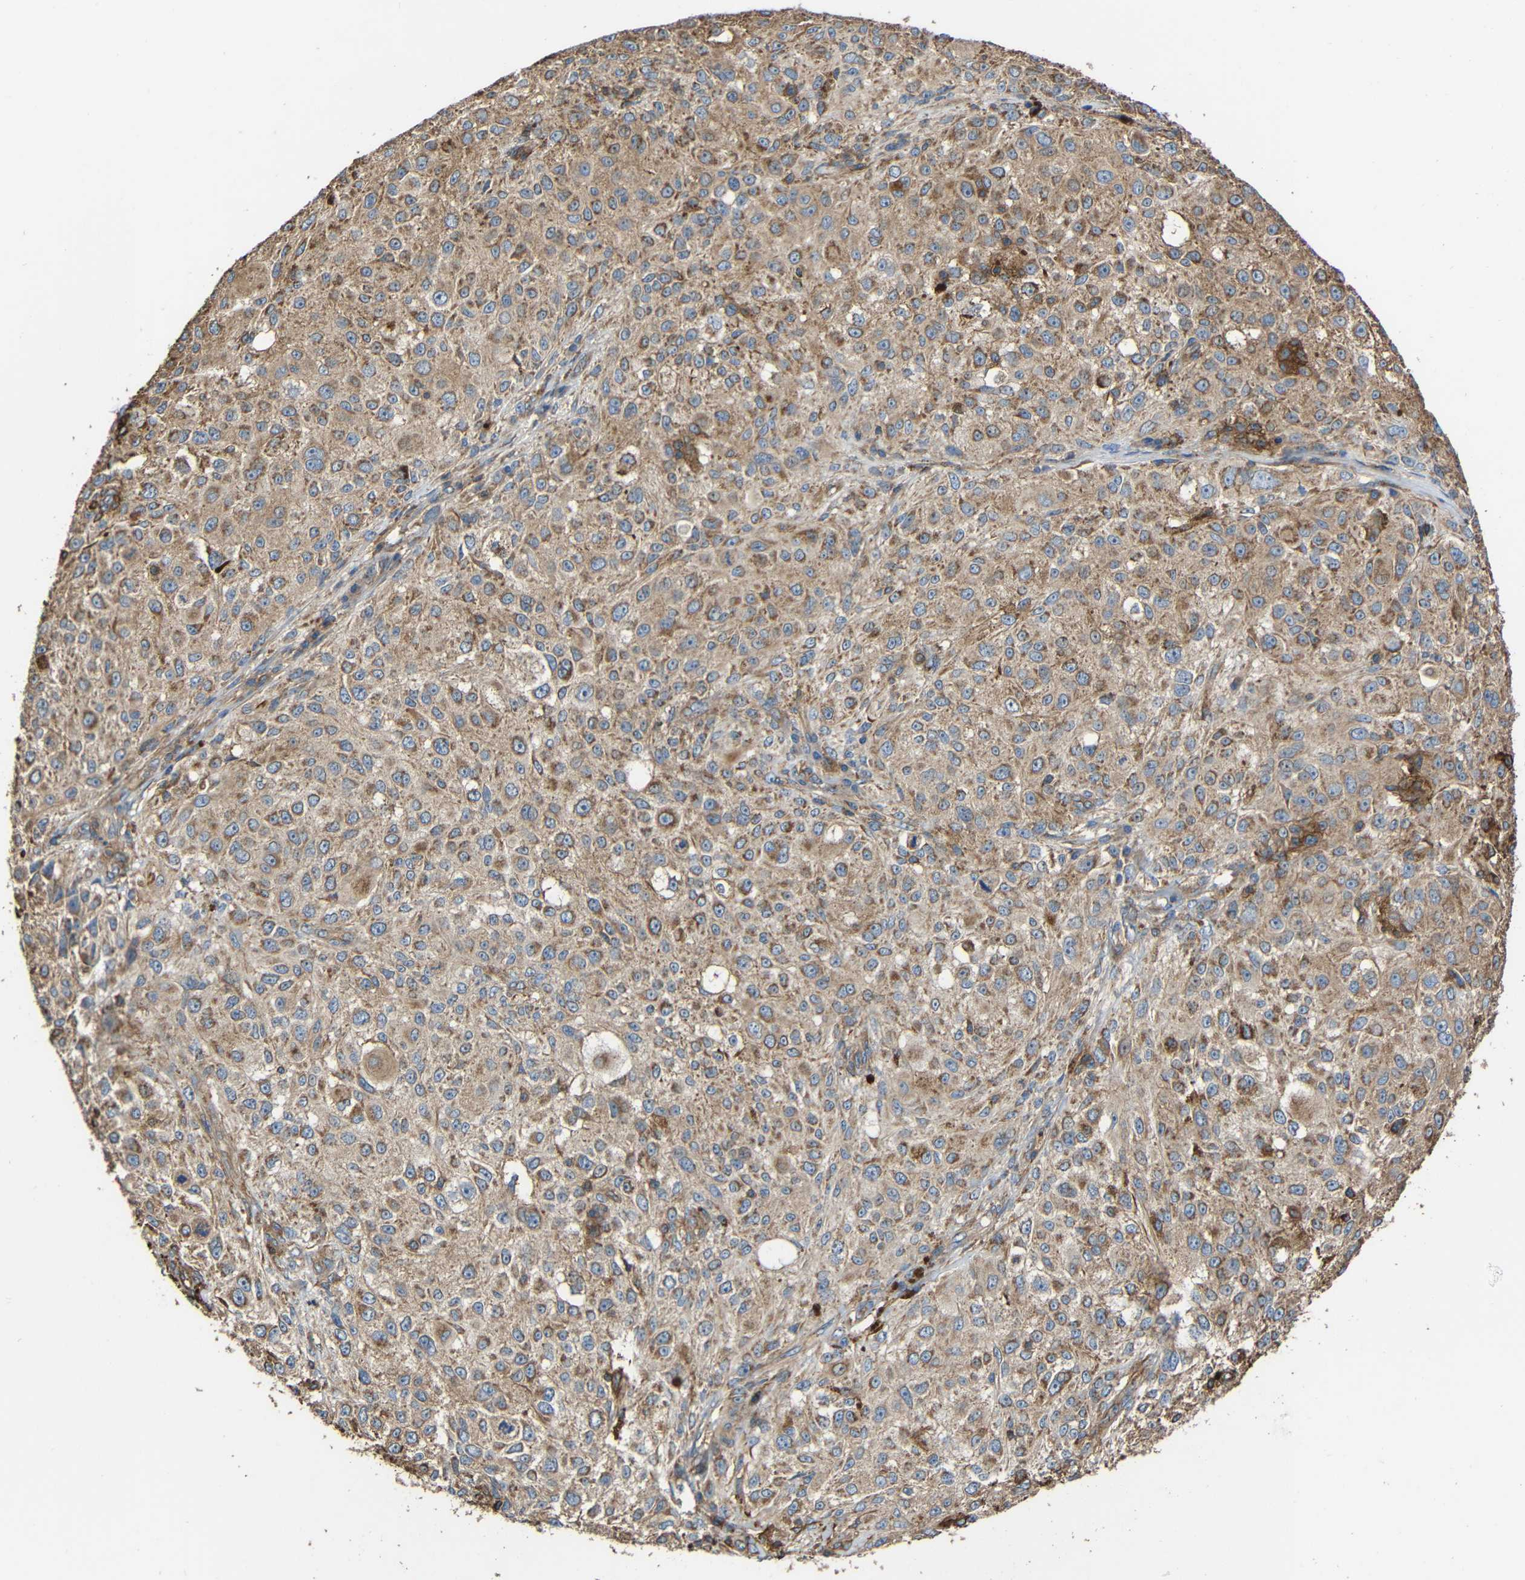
{"staining": {"intensity": "weak", "quantity": ">75%", "location": "cytoplasmic/membranous"}, "tissue": "melanoma", "cell_type": "Tumor cells", "image_type": "cancer", "snomed": [{"axis": "morphology", "description": "Necrosis, NOS"}, {"axis": "morphology", "description": "Malignant melanoma, NOS"}, {"axis": "topography", "description": "Skin"}], "caption": "Immunohistochemical staining of malignant melanoma shows low levels of weak cytoplasmic/membranous expression in about >75% of tumor cells.", "gene": "RHOT2", "patient": {"sex": "female", "age": 87}}